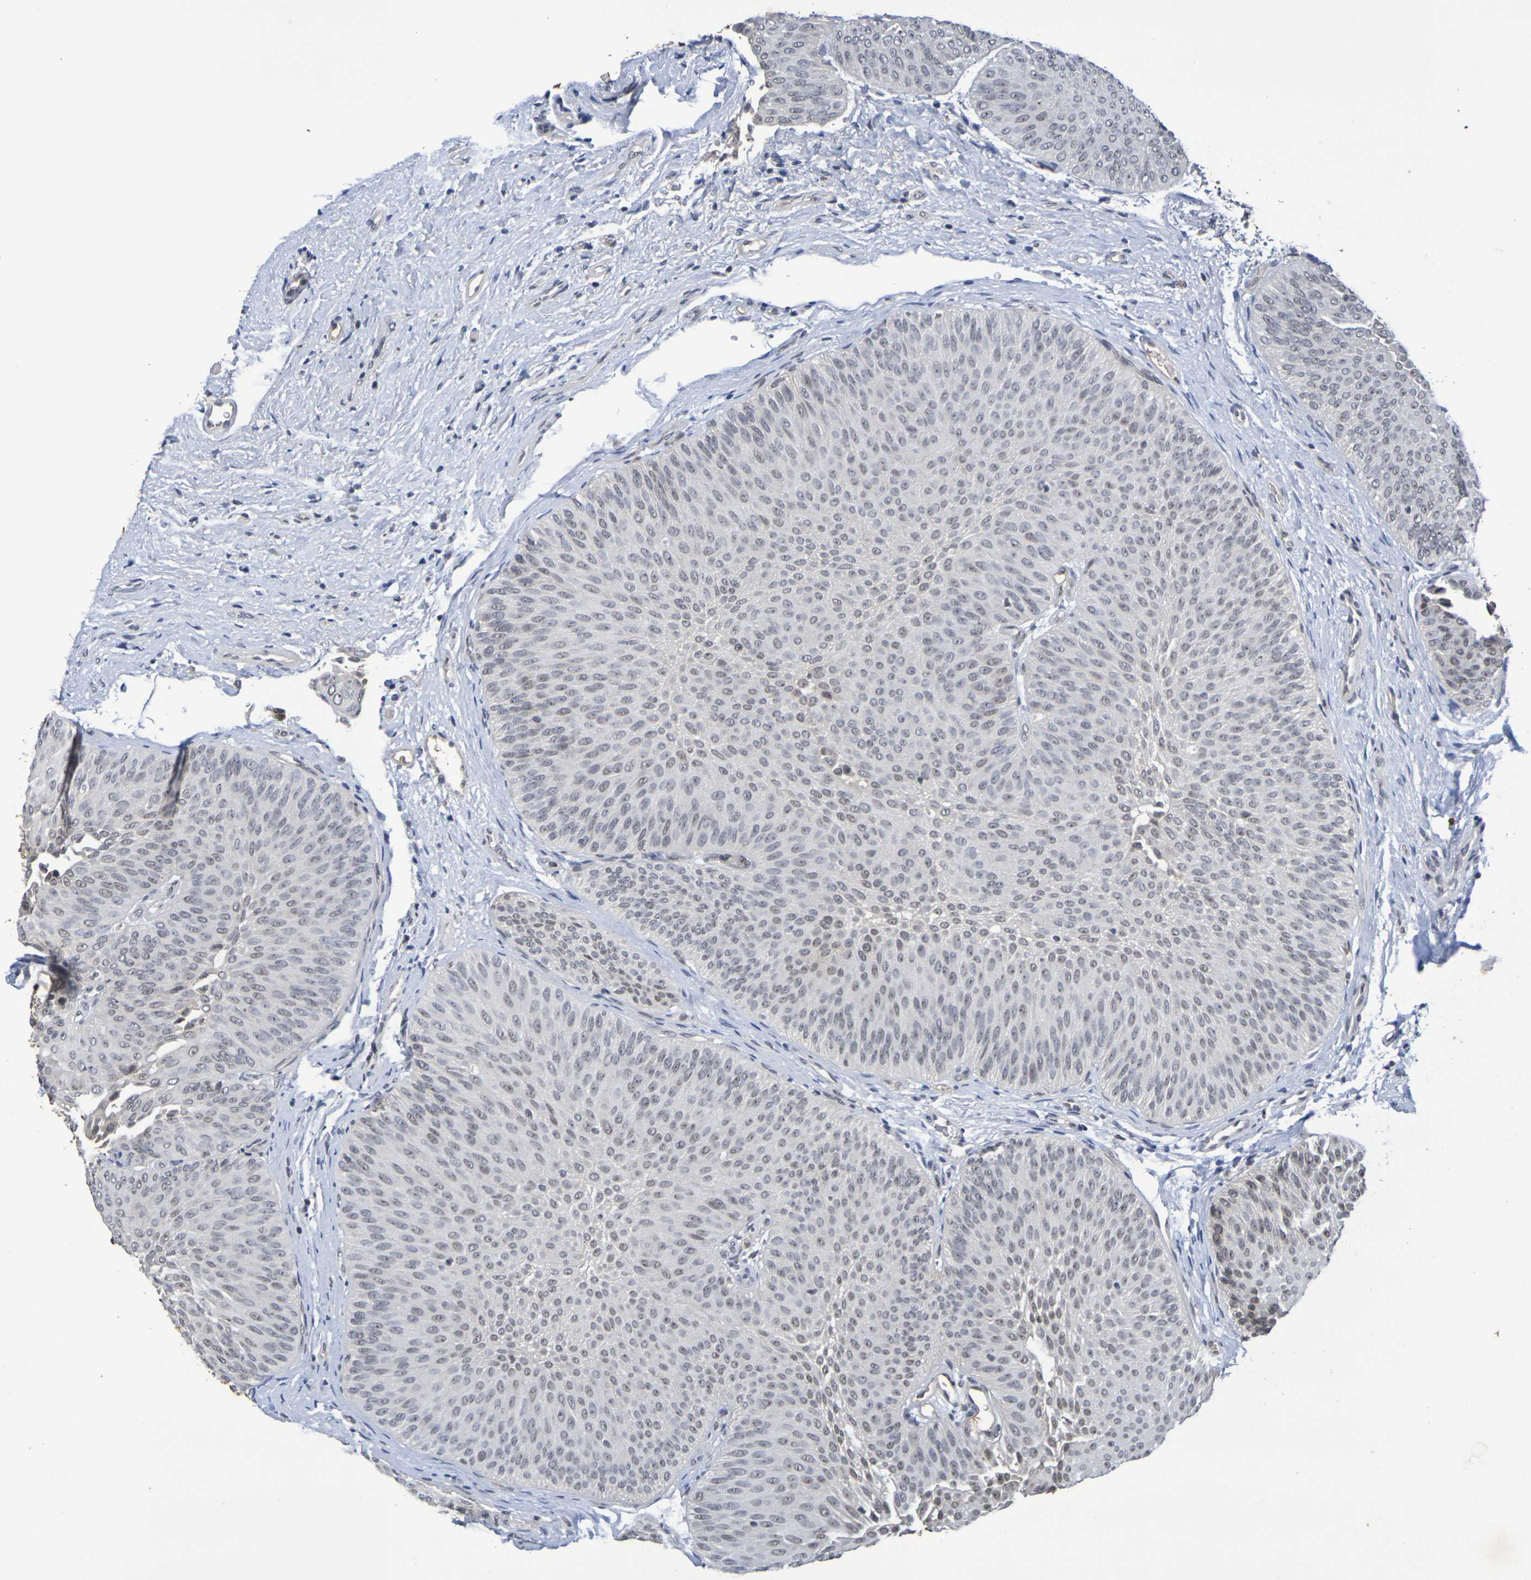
{"staining": {"intensity": "weak", "quantity": "25%-75%", "location": "cytoplasmic/membranous,nuclear"}, "tissue": "urothelial cancer", "cell_type": "Tumor cells", "image_type": "cancer", "snomed": [{"axis": "morphology", "description": "Urothelial carcinoma, Low grade"}, {"axis": "topography", "description": "Urinary bladder"}], "caption": "An image of human urothelial carcinoma (low-grade) stained for a protein shows weak cytoplasmic/membranous and nuclear brown staining in tumor cells.", "gene": "TERF2", "patient": {"sex": "female", "age": 60}}